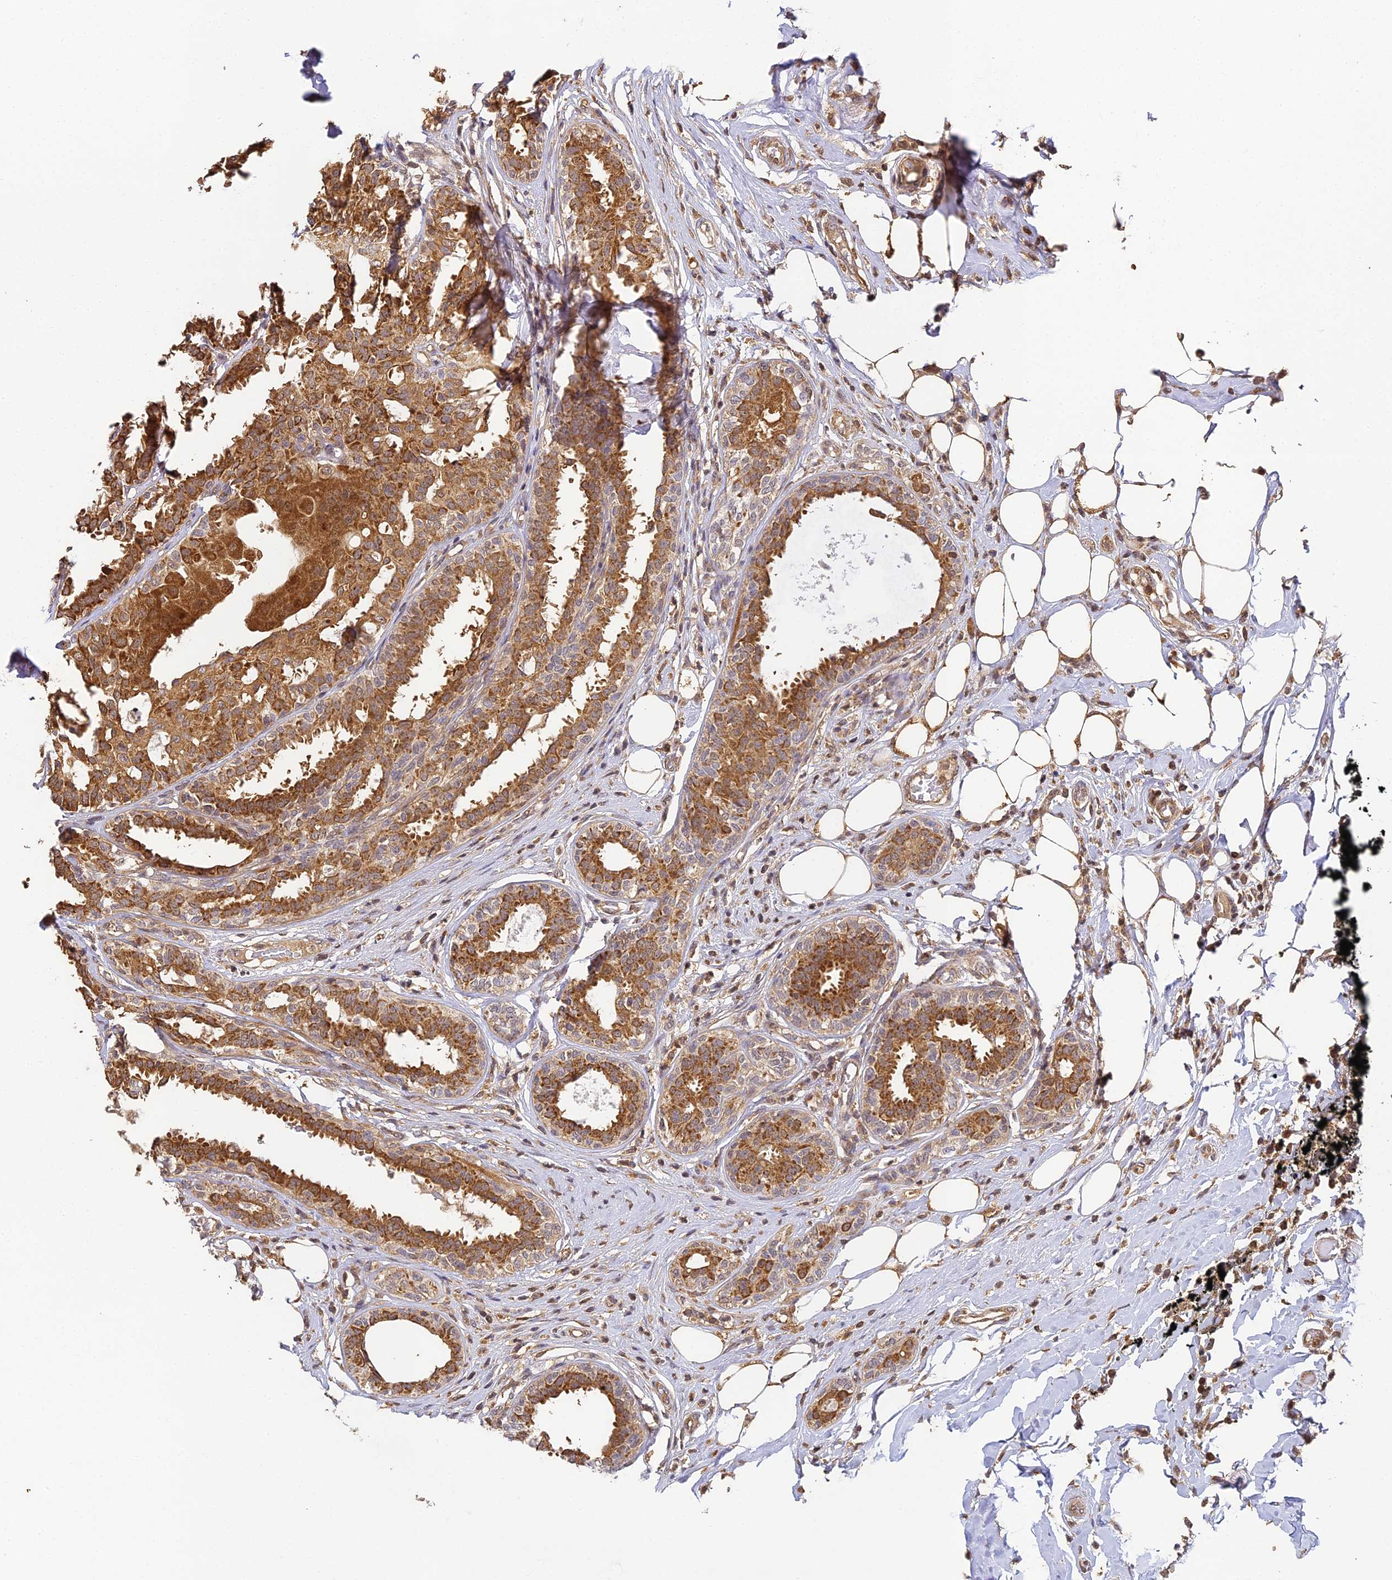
{"staining": {"intensity": "strong", "quantity": ">75%", "location": "cytoplasmic/membranous,nuclear"}, "tissue": "breast cancer", "cell_type": "Tumor cells", "image_type": "cancer", "snomed": [{"axis": "morphology", "description": "Lobular carcinoma"}, {"axis": "topography", "description": "Breast"}], "caption": "Protein expression analysis of lobular carcinoma (breast) exhibits strong cytoplasmic/membranous and nuclear positivity in about >75% of tumor cells.", "gene": "ZNF443", "patient": {"sex": "female", "age": 51}}